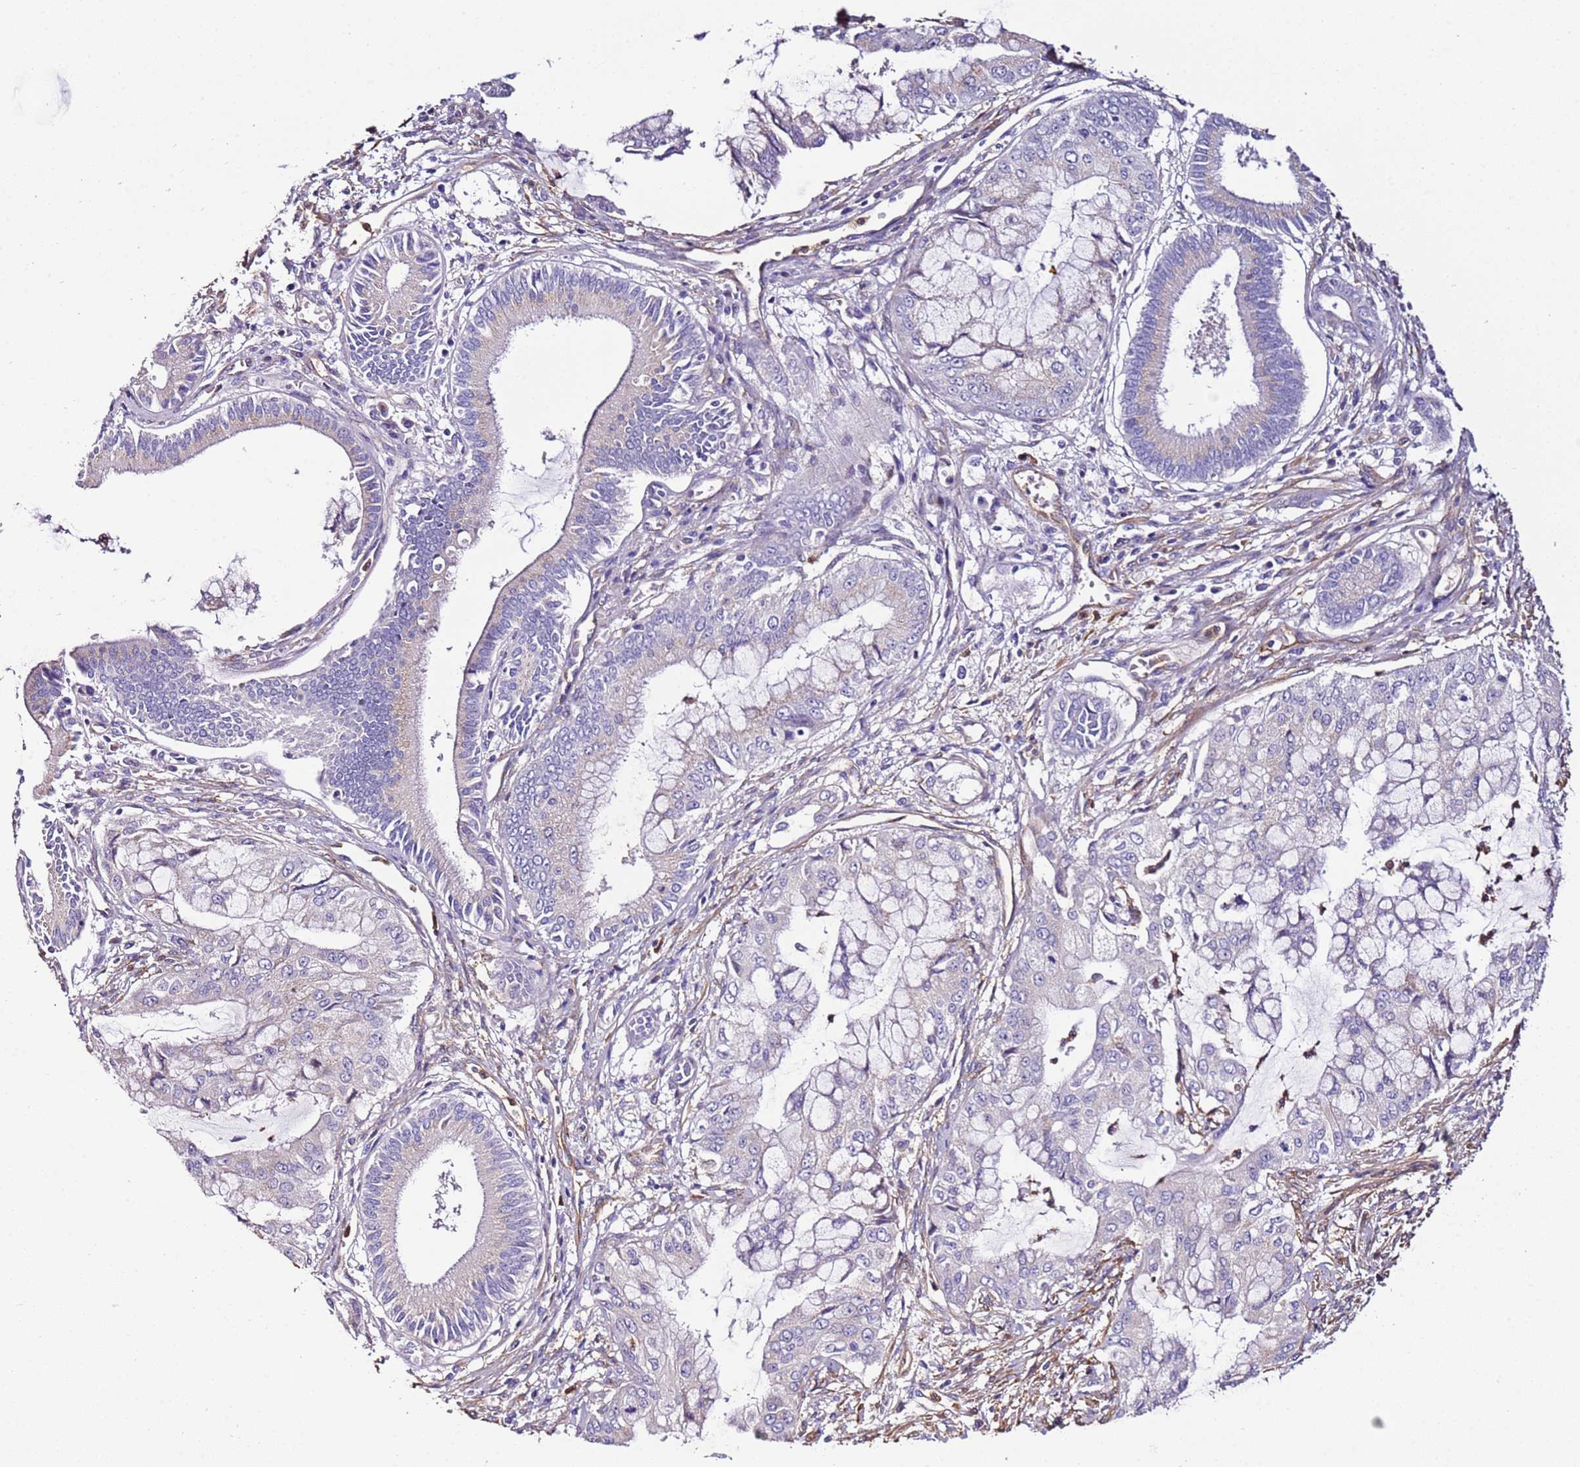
{"staining": {"intensity": "negative", "quantity": "none", "location": "none"}, "tissue": "pancreatic cancer", "cell_type": "Tumor cells", "image_type": "cancer", "snomed": [{"axis": "morphology", "description": "Adenocarcinoma, NOS"}, {"axis": "topography", "description": "Pancreas"}], "caption": "Tumor cells are negative for brown protein staining in pancreatic adenocarcinoma. Nuclei are stained in blue.", "gene": "FAM174C", "patient": {"sex": "male", "age": 46}}